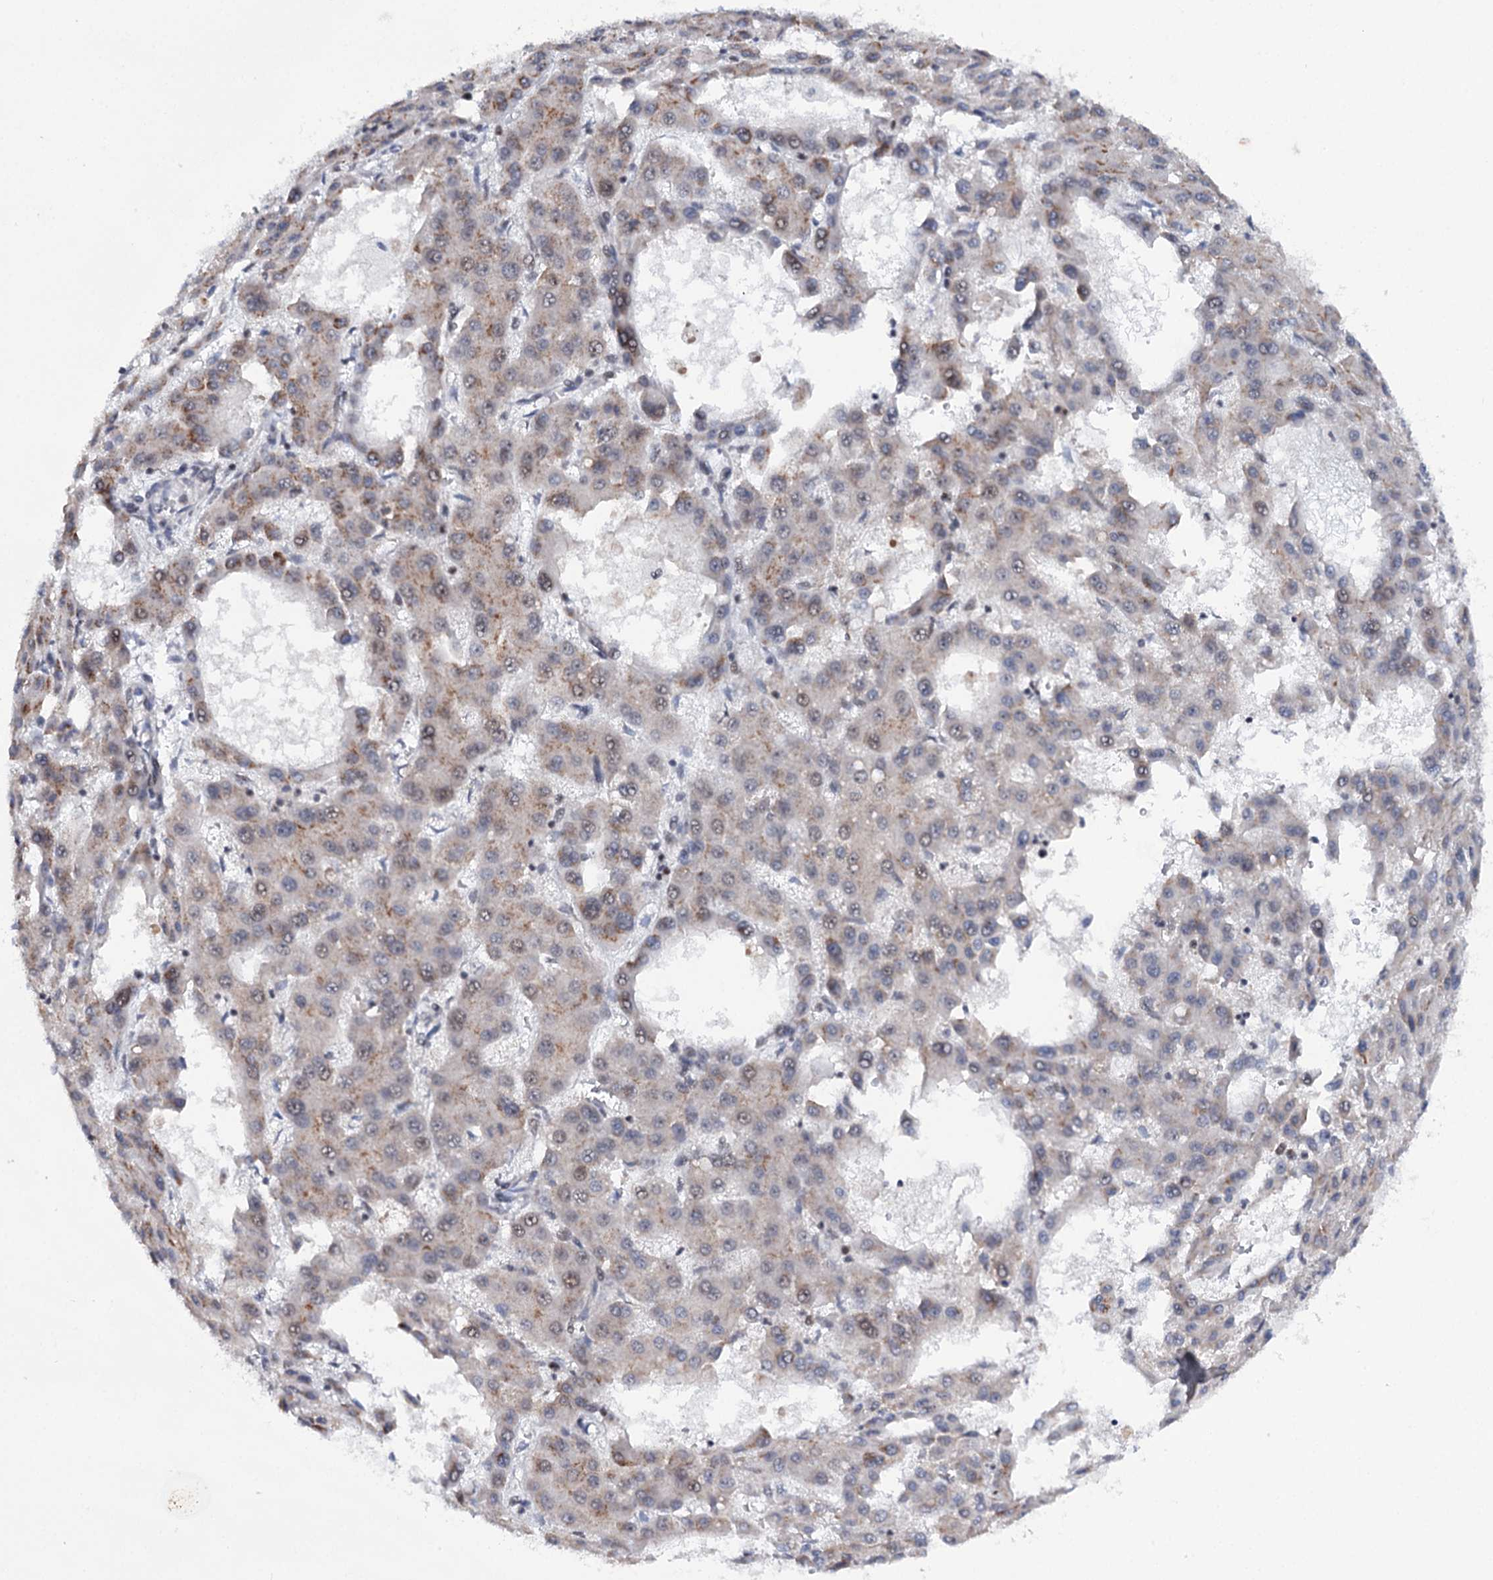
{"staining": {"intensity": "weak", "quantity": "<25%", "location": "cytoplasmic/membranous"}, "tissue": "liver cancer", "cell_type": "Tumor cells", "image_type": "cancer", "snomed": [{"axis": "morphology", "description": "Carcinoma, Hepatocellular, NOS"}, {"axis": "topography", "description": "Liver"}], "caption": "The image reveals no staining of tumor cells in liver cancer (hepatocellular carcinoma).", "gene": "BUD13", "patient": {"sex": "male", "age": 47}}